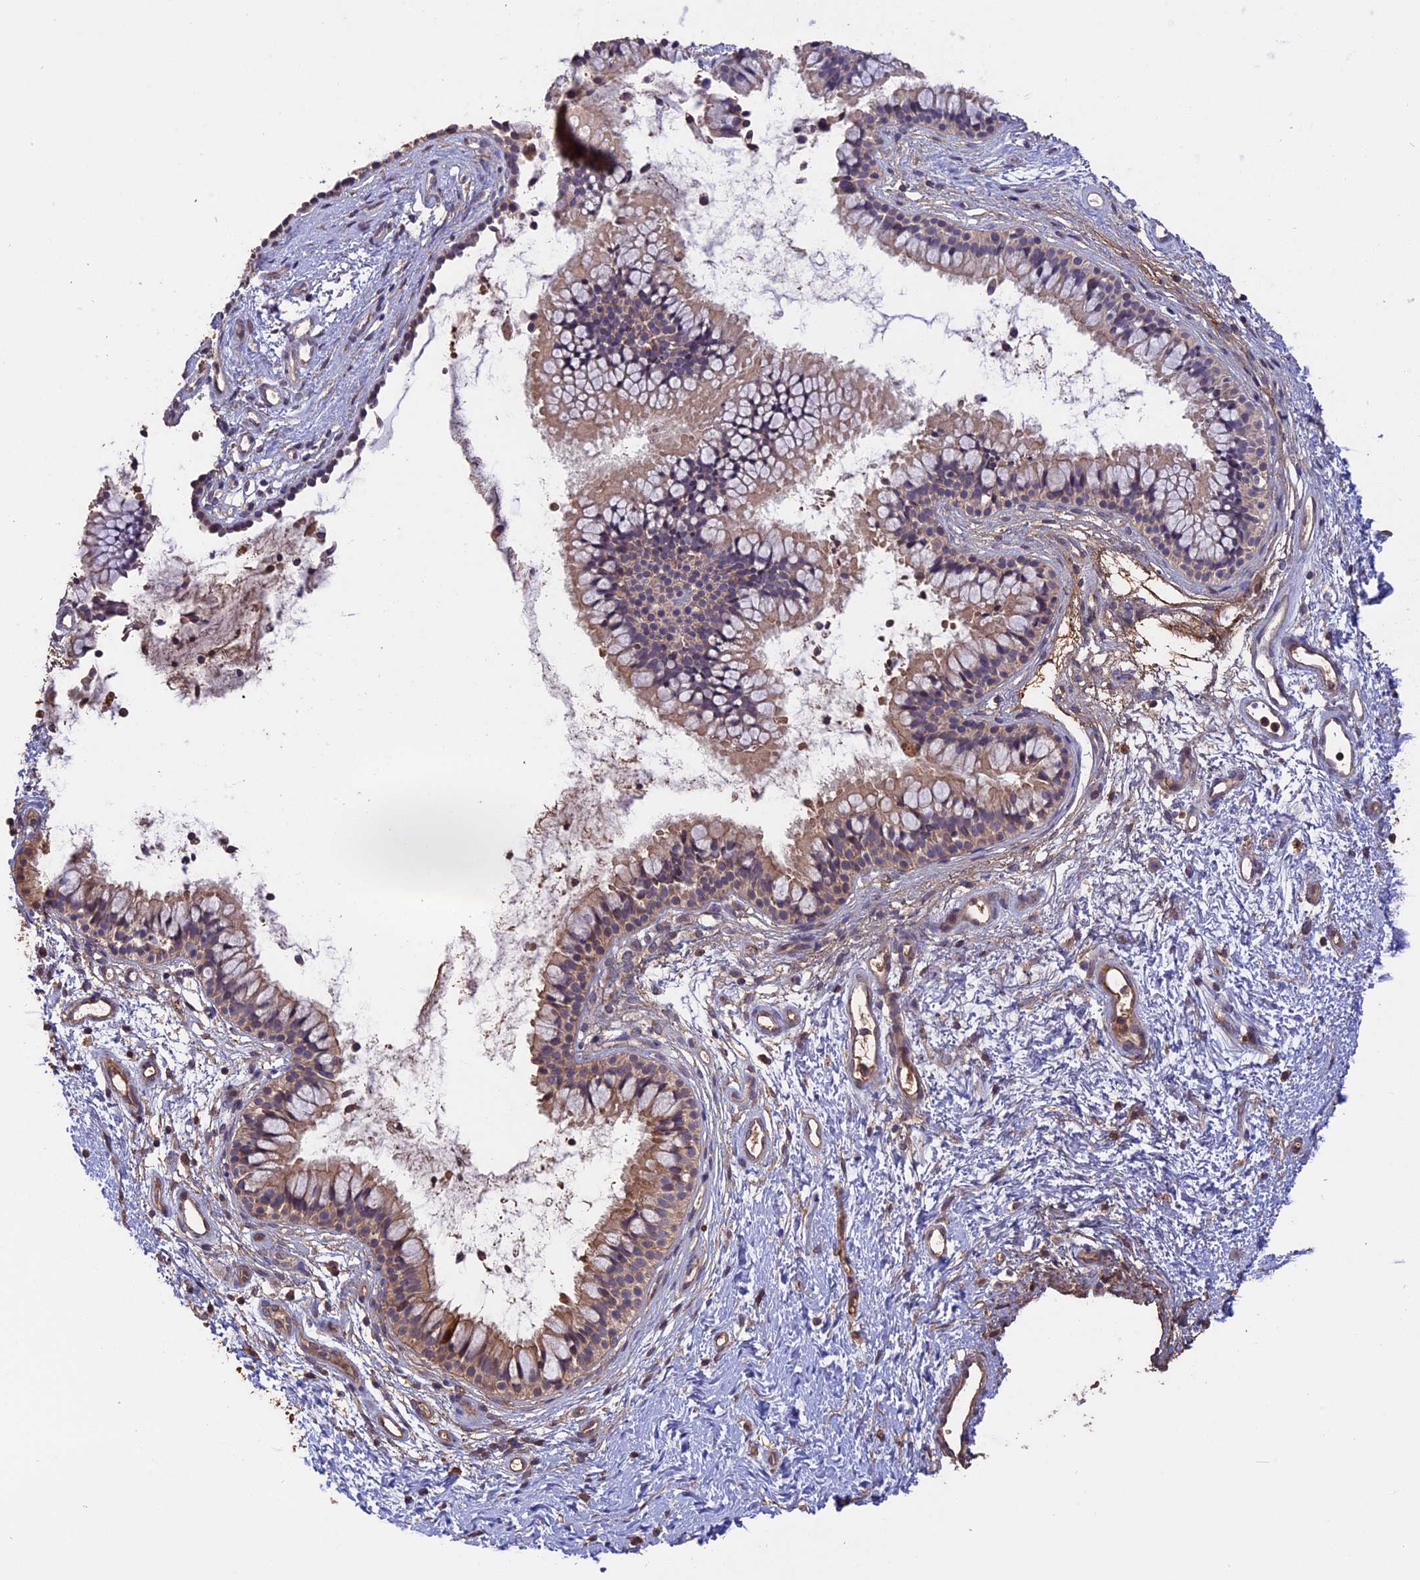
{"staining": {"intensity": "weak", "quantity": ">75%", "location": "cytoplasmic/membranous"}, "tissue": "nasopharynx", "cell_type": "Respiratory epithelial cells", "image_type": "normal", "snomed": [{"axis": "morphology", "description": "Normal tissue, NOS"}, {"axis": "topography", "description": "Nasopharynx"}], "caption": "Nasopharynx stained with DAB immunohistochemistry (IHC) demonstrates low levels of weak cytoplasmic/membranous positivity in approximately >75% of respiratory epithelial cells. (brown staining indicates protein expression, while blue staining denotes nuclei).", "gene": "RASAL1", "patient": {"sex": "male", "age": 82}}